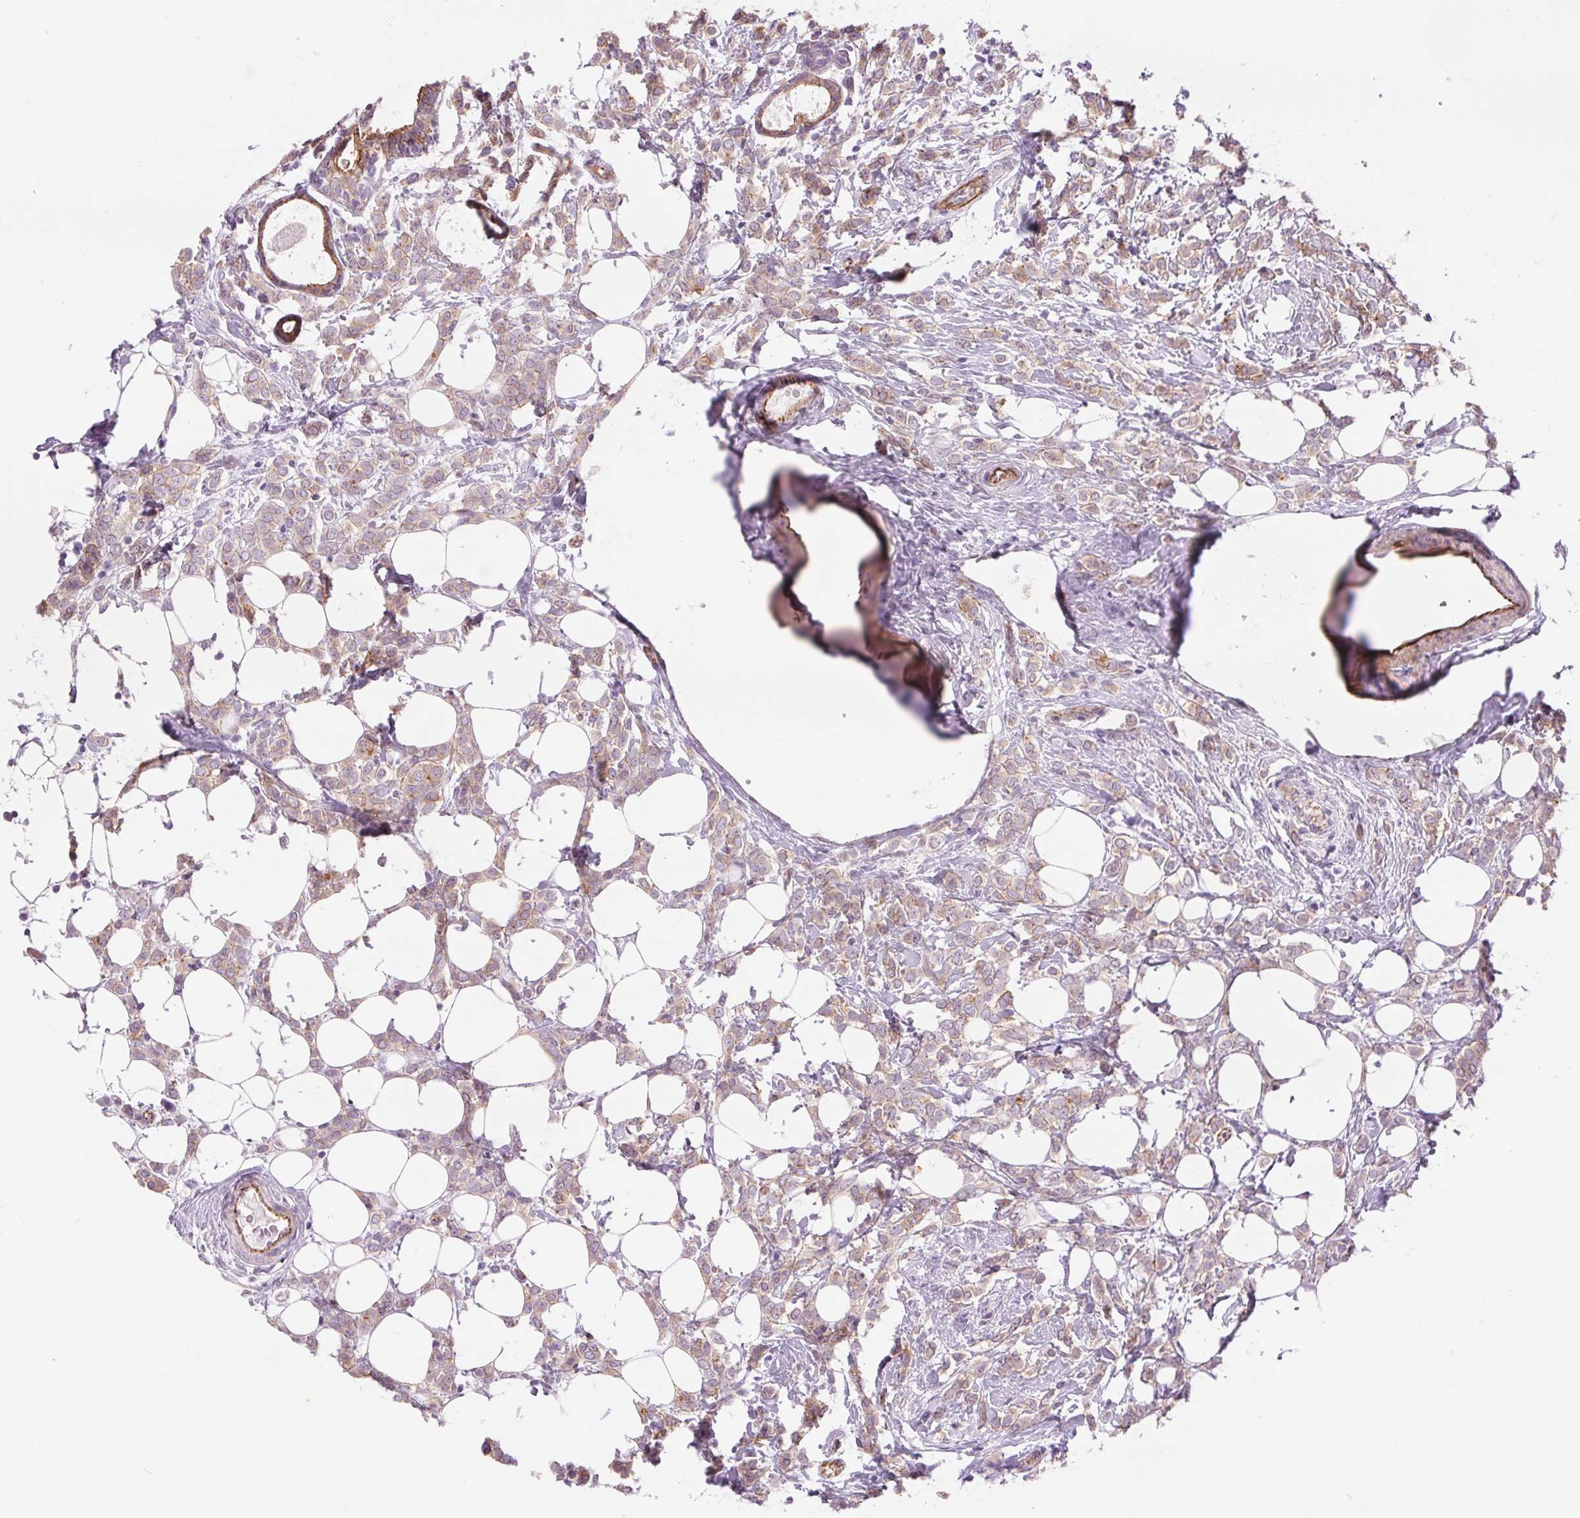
{"staining": {"intensity": "weak", "quantity": "<25%", "location": "cytoplasmic/membranous"}, "tissue": "breast cancer", "cell_type": "Tumor cells", "image_type": "cancer", "snomed": [{"axis": "morphology", "description": "Lobular carcinoma"}, {"axis": "topography", "description": "Breast"}], "caption": "Immunohistochemistry (IHC) photomicrograph of human breast cancer (lobular carcinoma) stained for a protein (brown), which displays no positivity in tumor cells.", "gene": "DIXDC1", "patient": {"sex": "female", "age": 49}}